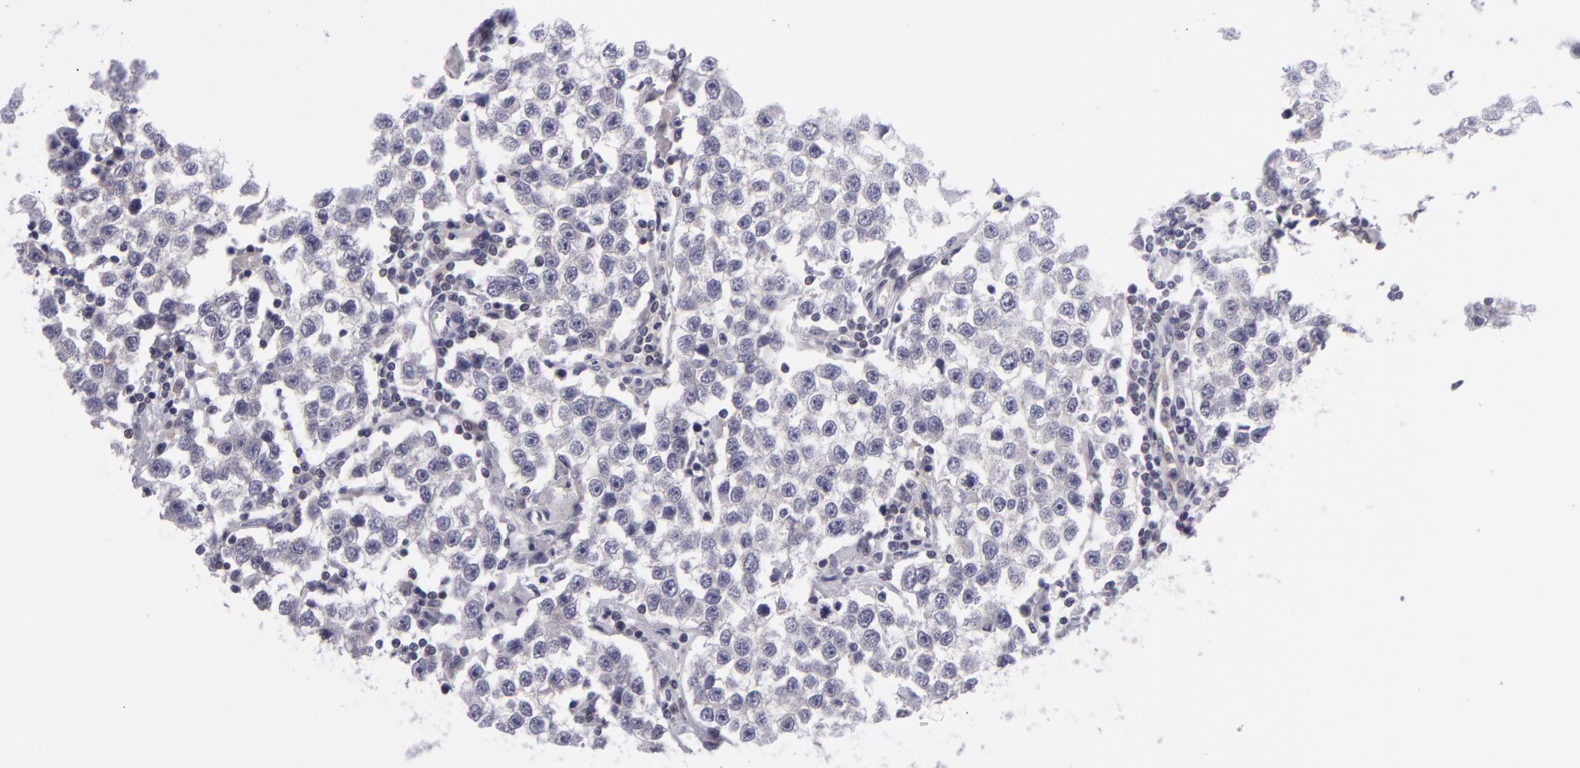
{"staining": {"intensity": "negative", "quantity": "none", "location": "none"}, "tissue": "testis cancer", "cell_type": "Tumor cells", "image_type": "cancer", "snomed": [{"axis": "morphology", "description": "Seminoma, NOS"}, {"axis": "topography", "description": "Testis"}], "caption": "DAB (3,3'-diaminobenzidine) immunohistochemical staining of human testis cancer exhibits no significant positivity in tumor cells.", "gene": "BCL10", "patient": {"sex": "male", "age": 36}}